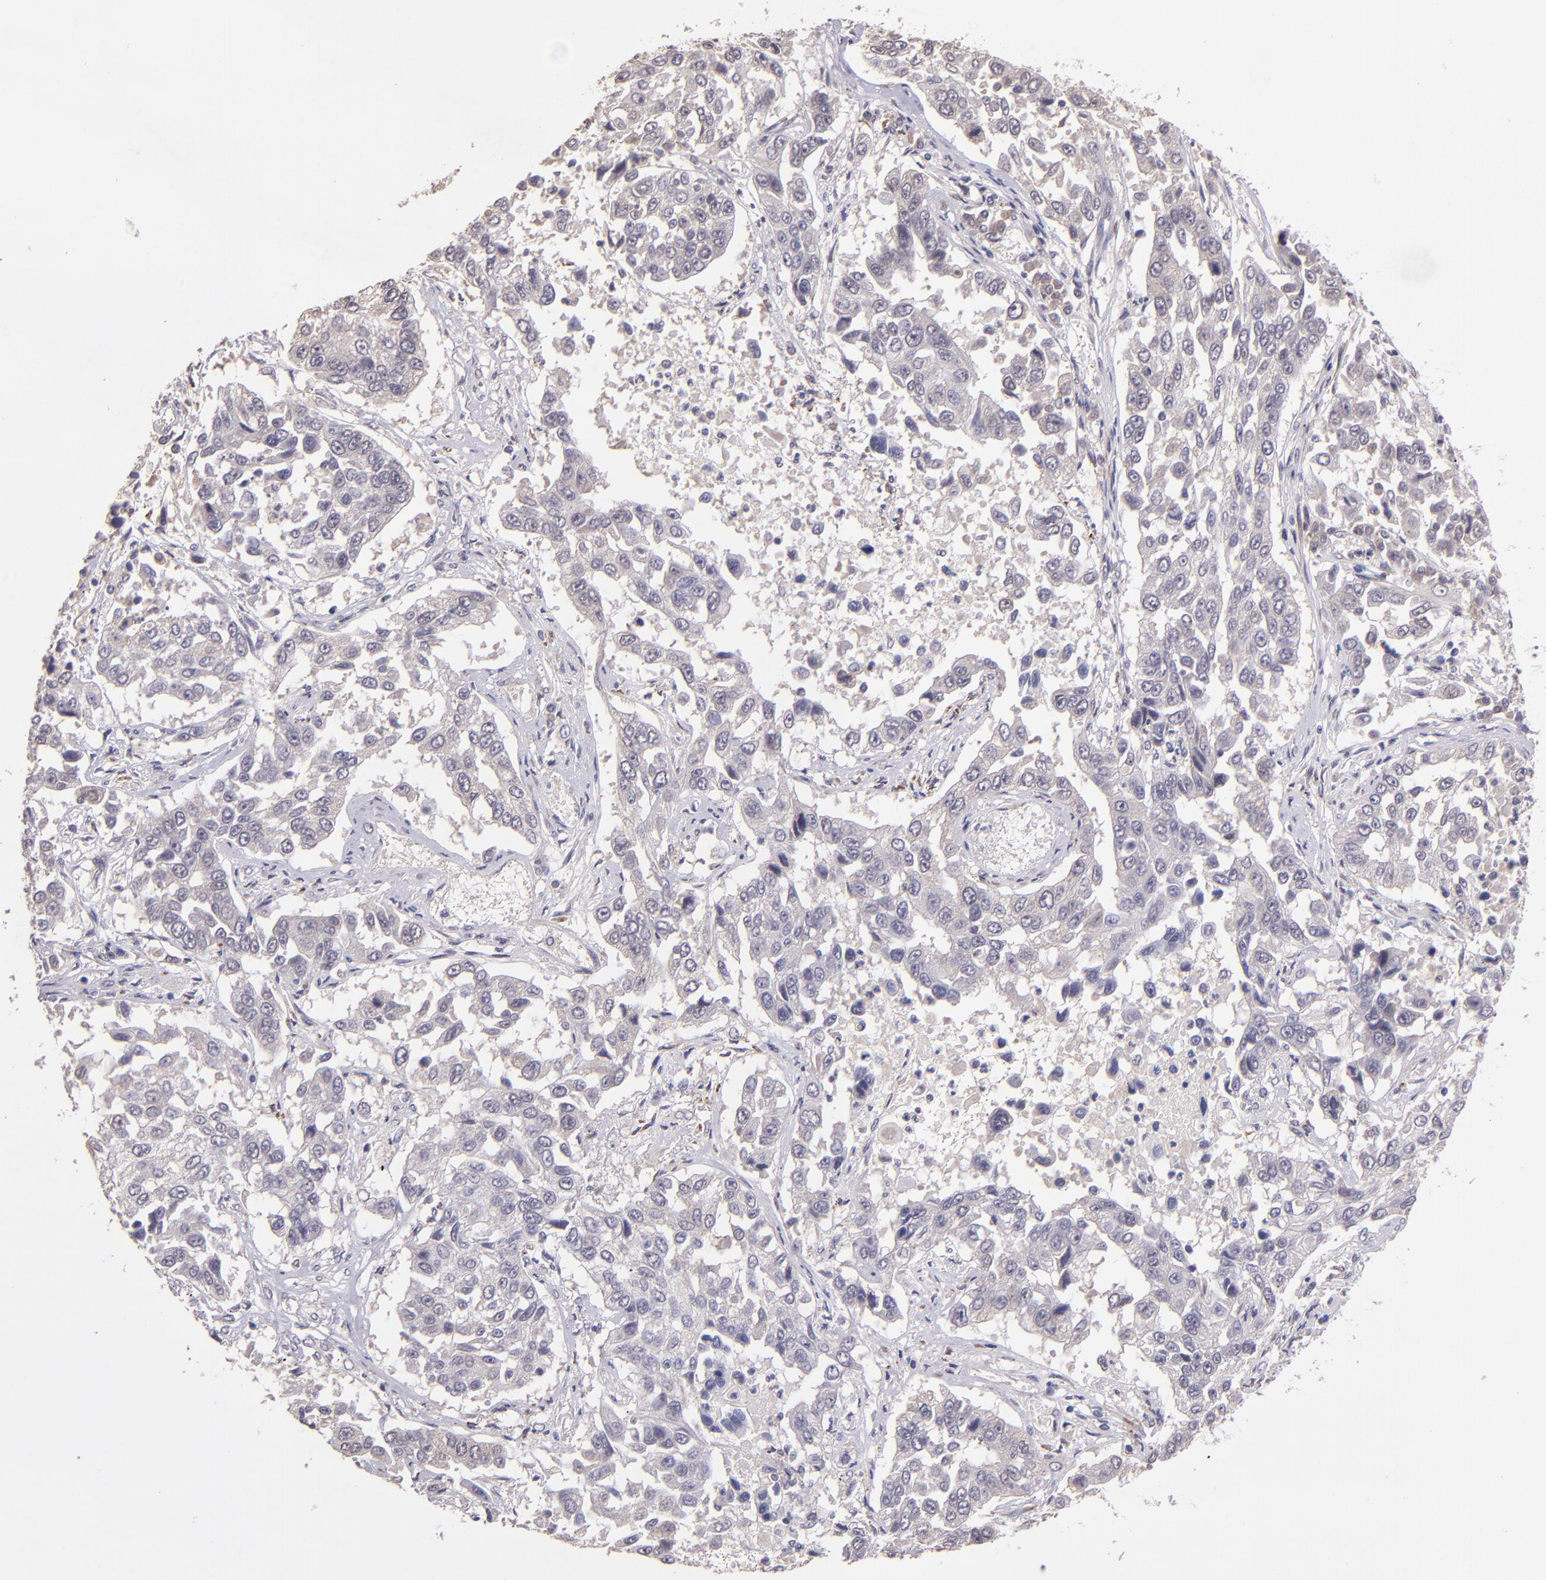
{"staining": {"intensity": "negative", "quantity": "none", "location": "none"}, "tissue": "lung cancer", "cell_type": "Tumor cells", "image_type": "cancer", "snomed": [{"axis": "morphology", "description": "Squamous cell carcinoma, NOS"}, {"axis": "topography", "description": "Lung"}], "caption": "This is a photomicrograph of immunohistochemistry (IHC) staining of lung cancer, which shows no staining in tumor cells.", "gene": "TAF7L", "patient": {"sex": "male", "age": 71}}